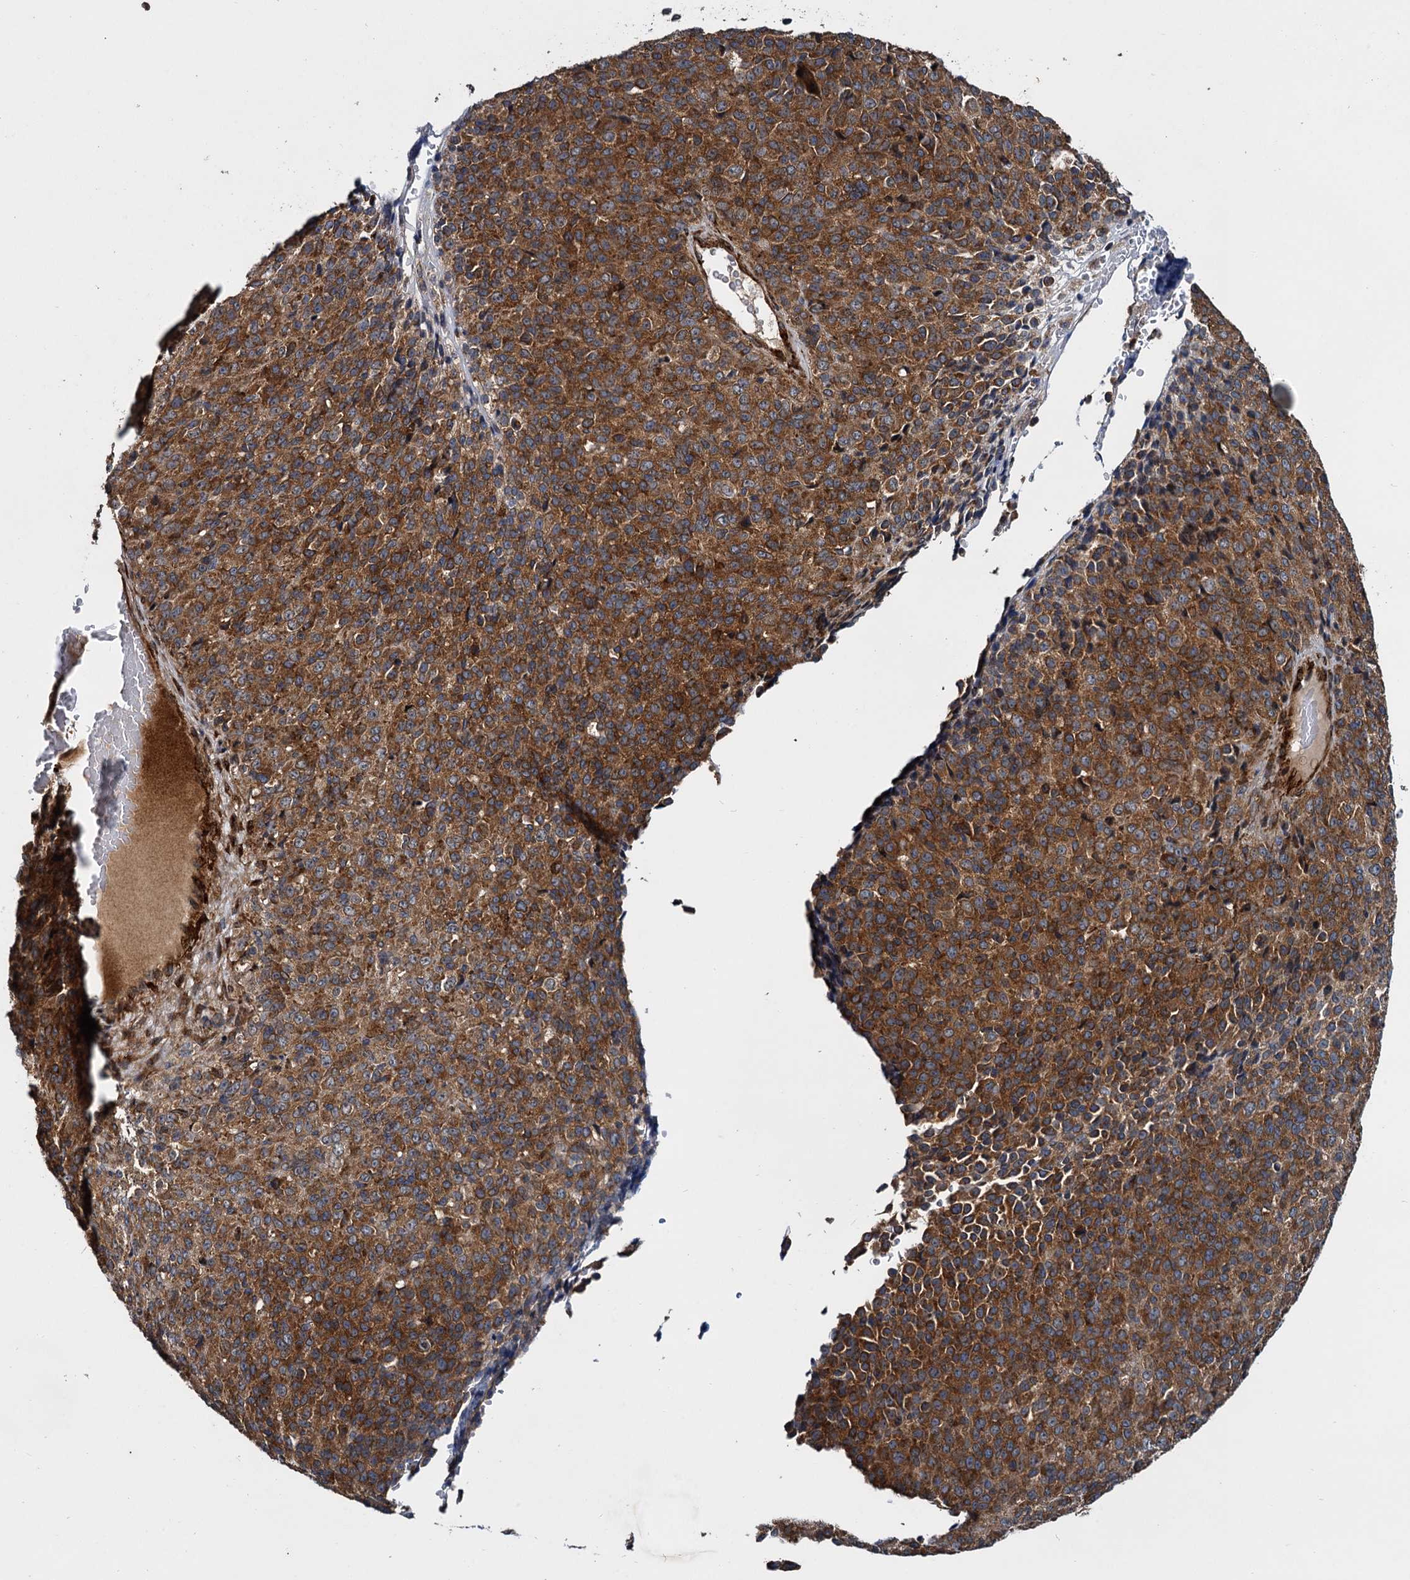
{"staining": {"intensity": "moderate", "quantity": ">75%", "location": "cytoplasmic/membranous"}, "tissue": "melanoma", "cell_type": "Tumor cells", "image_type": "cancer", "snomed": [{"axis": "morphology", "description": "Malignant melanoma, Metastatic site"}, {"axis": "topography", "description": "Brain"}], "caption": "Approximately >75% of tumor cells in human malignant melanoma (metastatic site) show moderate cytoplasmic/membranous protein staining as visualized by brown immunohistochemical staining.", "gene": "ARHGAP42", "patient": {"sex": "female", "age": 56}}